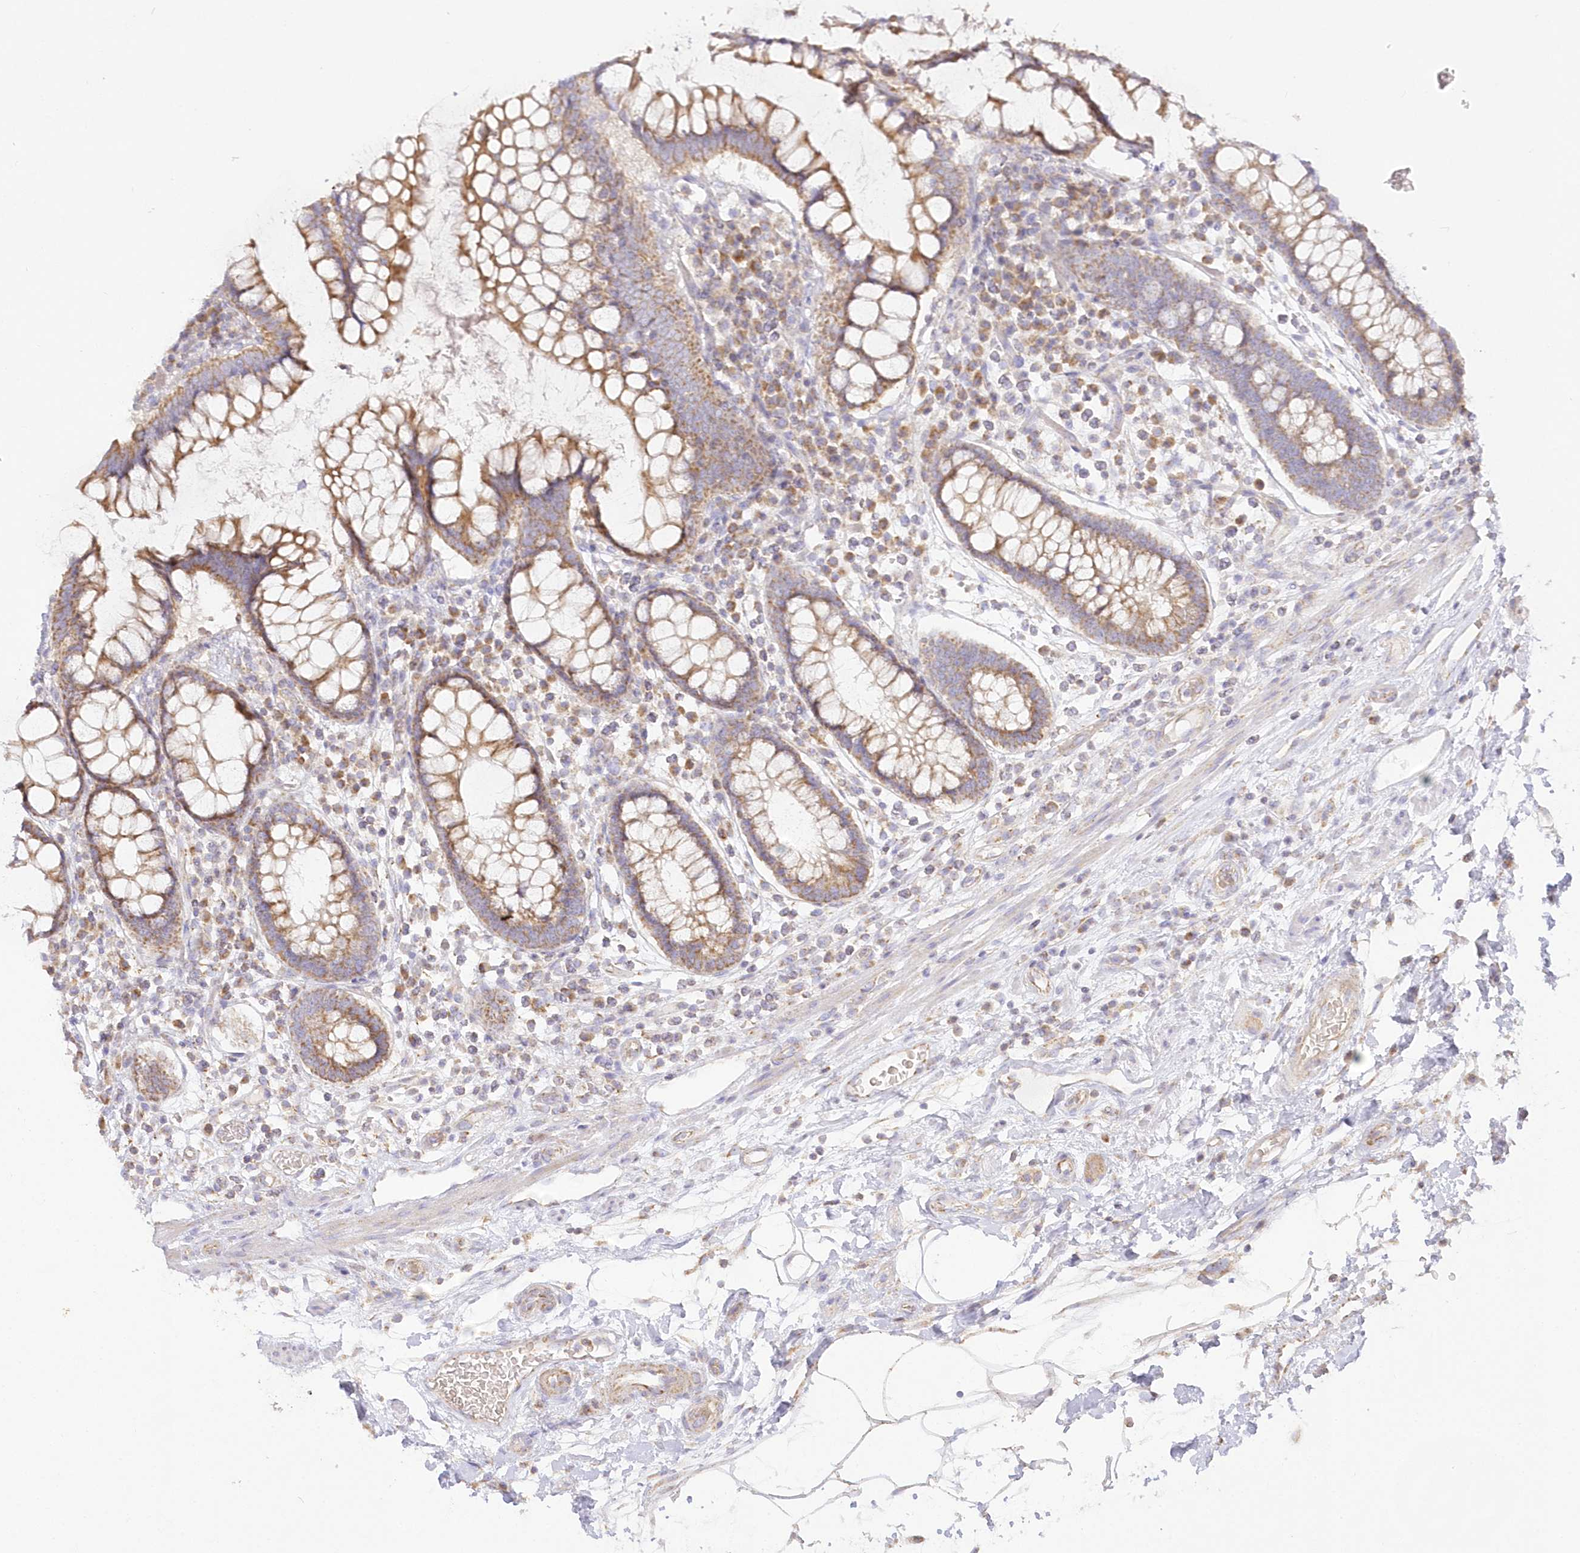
{"staining": {"intensity": "negative", "quantity": "none", "location": "none"}, "tissue": "colon", "cell_type": "Endothelial cells", "image_type": "normal", "snomed": [{"axis": "morphology", "description": "Normal tissue, NOS"}, {"axis": "topography", "description": "Colon"}], "caption": "Endothelial cells show no significant expression in unremarkable colon.", "gene": "TBC1D14", "patient": {"sex": "female", "age": 79}}